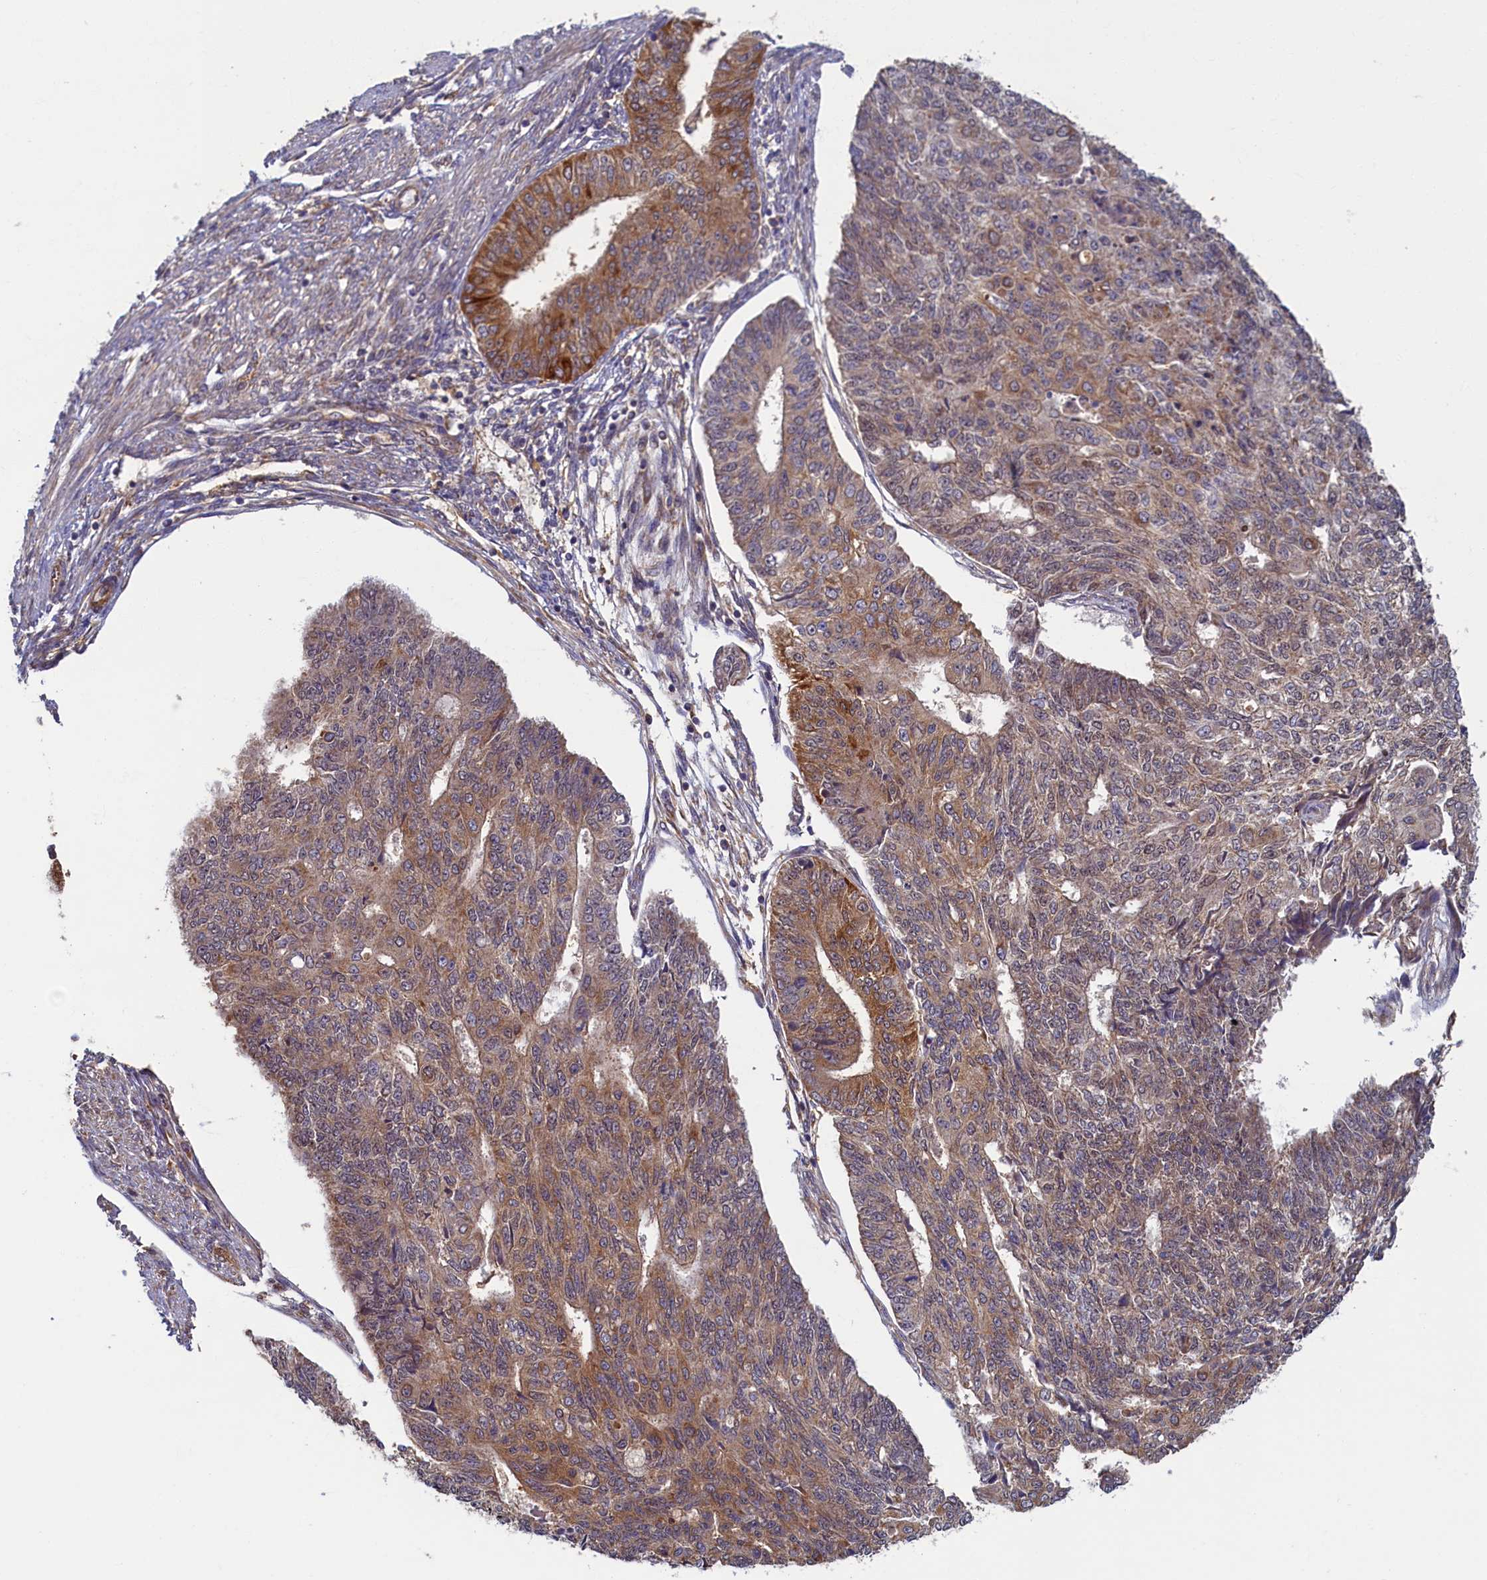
{"staining": {"intensity": "moderate", "quantity": "25%-75%", "location": "cytoplasmic/membranous"}, "tissue": "endometrial cancer", "cell_type": "Tumor cells", "image_type": "cancer", "snomed": [{"axis": "morphology", "description": "Adenocarcinoma, NOS"}, {"axis": "topography", "description": "Endometrium"}], "caption": "The micrograph shows immunohistochemical staining of endometrial cancer (adenocarcinoma). There is moderate cytoplasmic/membranous staining is identified in approximately 25%-75% of tumor cells.", "gene": "STX12", "patient": {"sex": "female", "age": 32}}